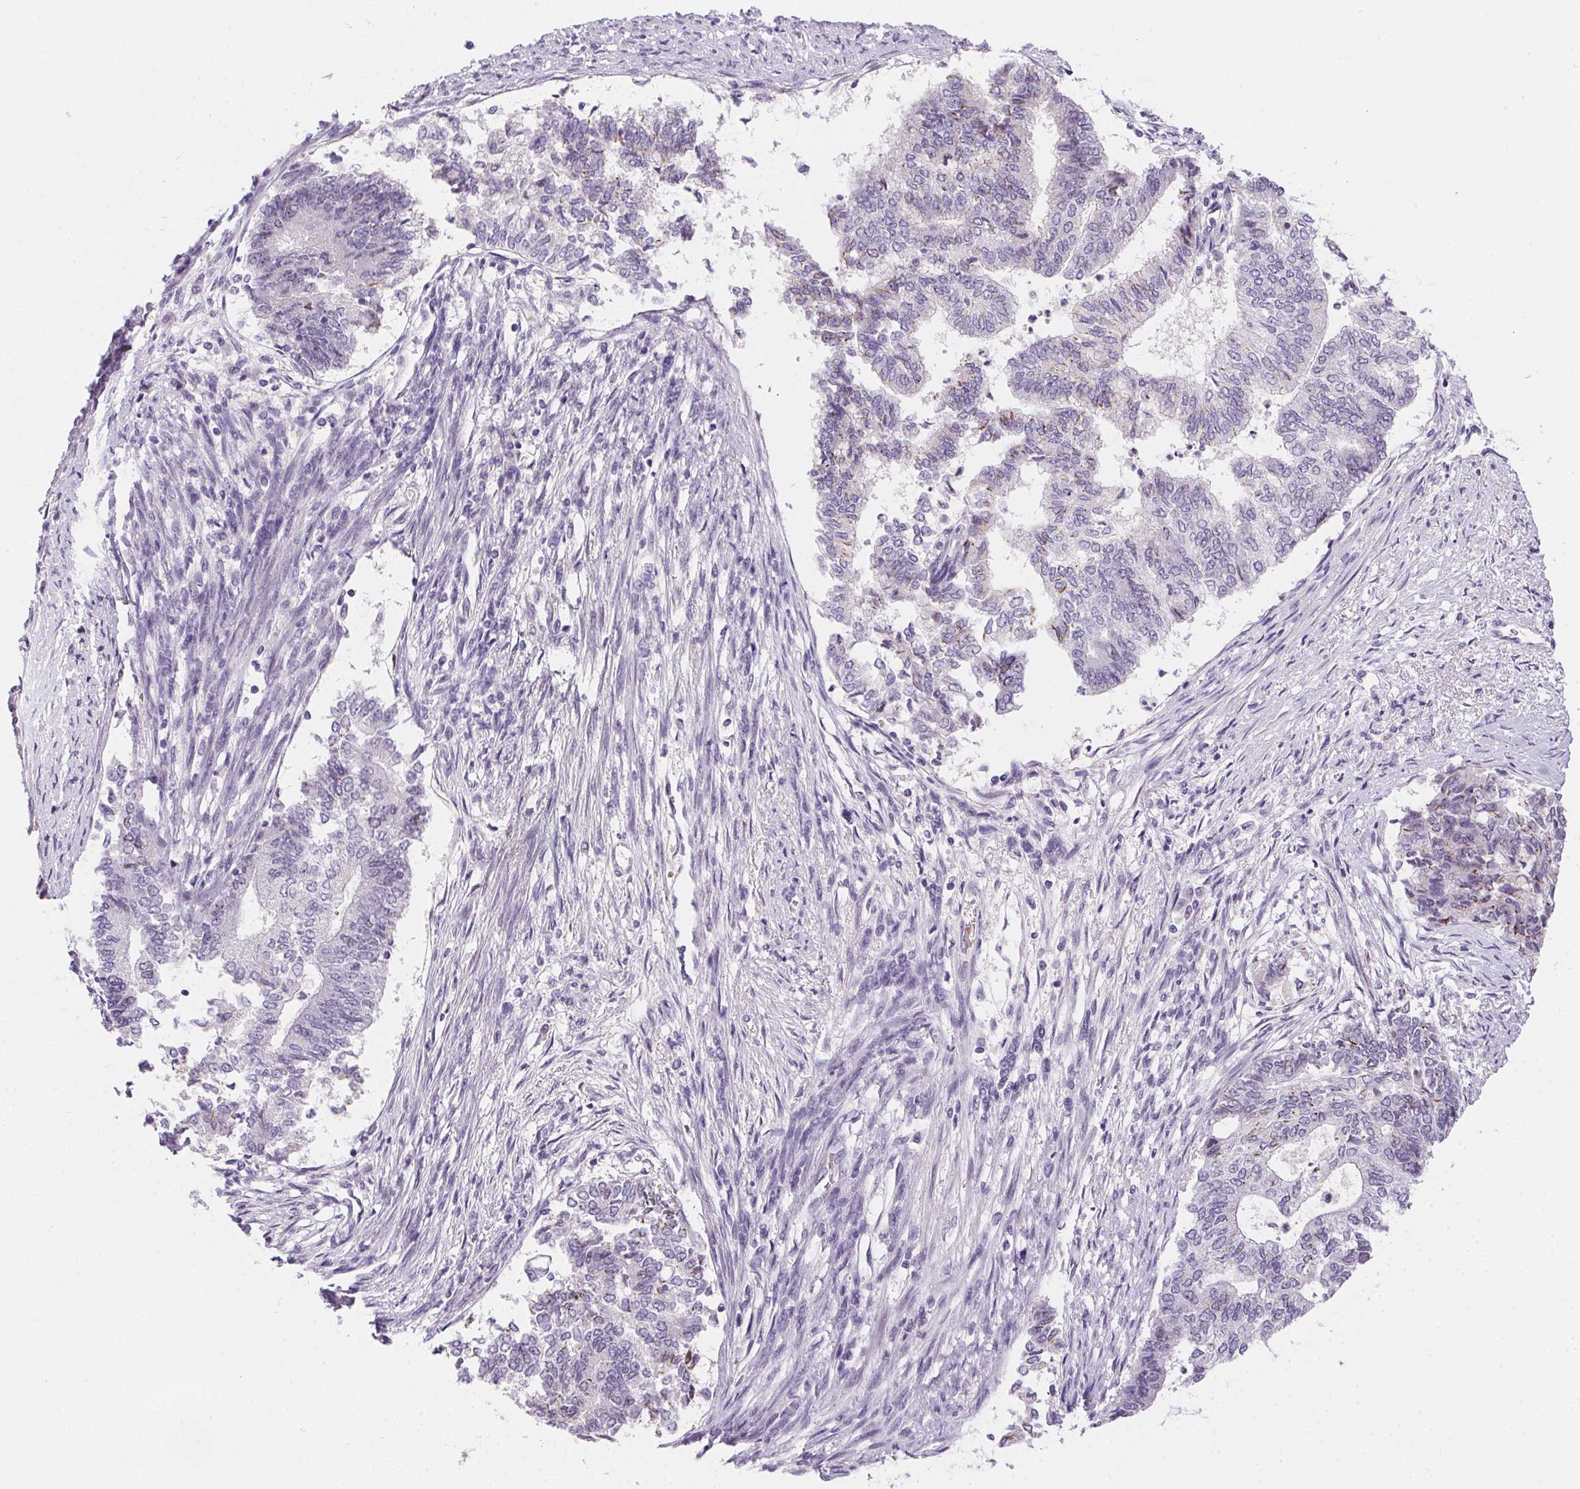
{"staining": {"intensity": "negative", "quantity": "none", "location": "none"}, "tissue": "endometrial cancer", "cell_type": "Tumor cells", "image_type": "cancer", "snomed": [{"axis": "morphology", "description": "Adenocarcinoma, NOS"}, {"axis": "topography", "description": "Endometrium"}], "caption": "IHC histopathology image of endometrial cancer (adenocarcinoma) stained for a protein (brown), which shows no positivity in tumor cells.", "gene": "HELLS", "patient": {"sex": "female", "age": 65}}